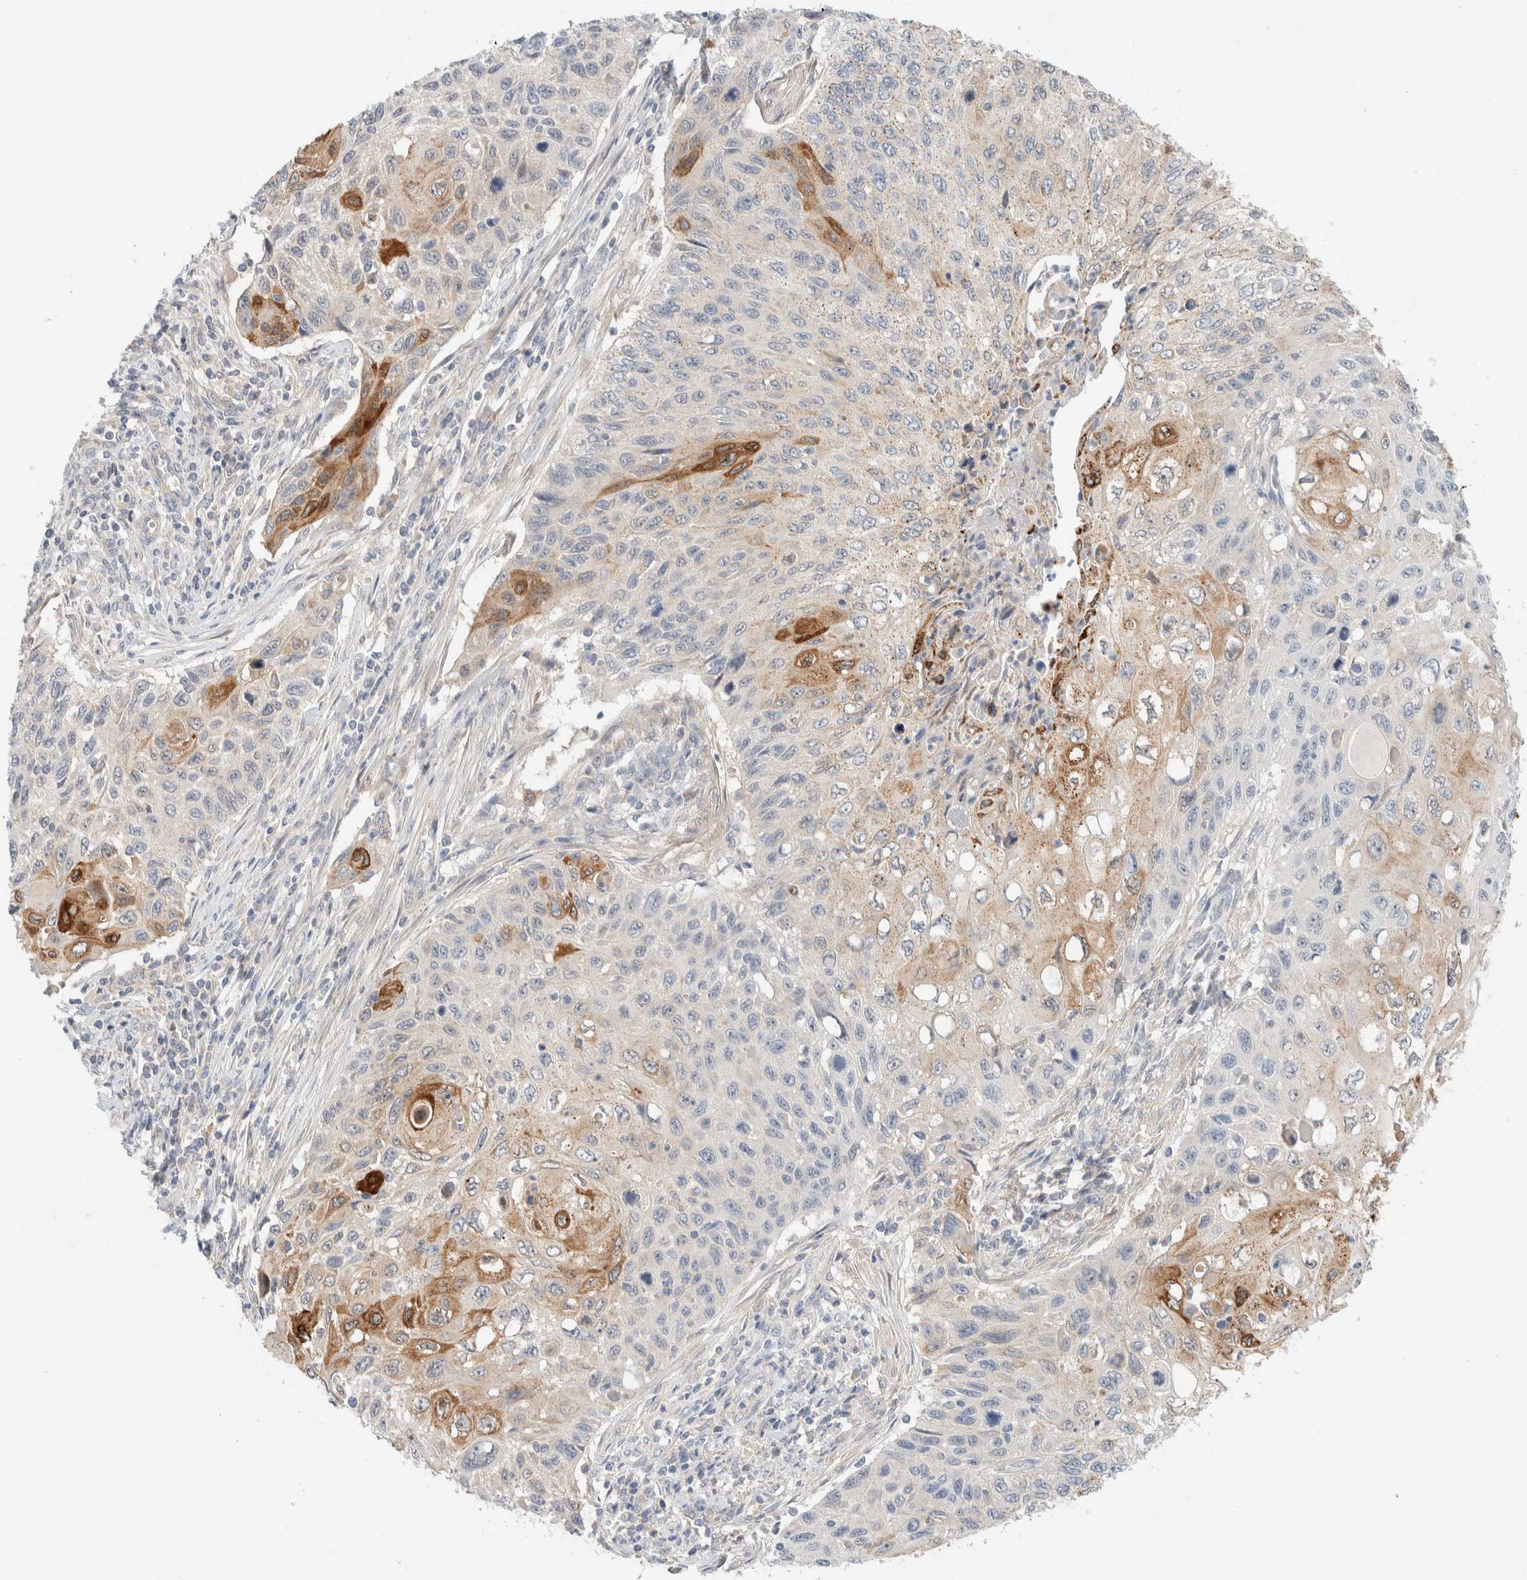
{"staining": {"intensity": "moderate", "quantity": "<25%", "location": "cytoplasmic/membranous"}, "tissue": "cervical cancer", "cell_type": "Tumor cells", "image_type": "cancer", "snomed": [{"axis": "morphology", "description": "Squamous cell carcinoma, NOS"}, {"axis": "topography", "description": "Cervix"}], "caption": "High-power microscopy captured an IHC image of squamous cell carcinoma (cervical), revealing moderate cytoplasmic/membranous positivity in approximately <25% of tumor cells. Using DAB (3,3'-diaminobenzidine) (brown) and hematoxylin (blue) stains, captured at high magnification using brightfield microscopy.", "gene": "SDR16C5", "patient": {"sex": "female", "age": 70}}